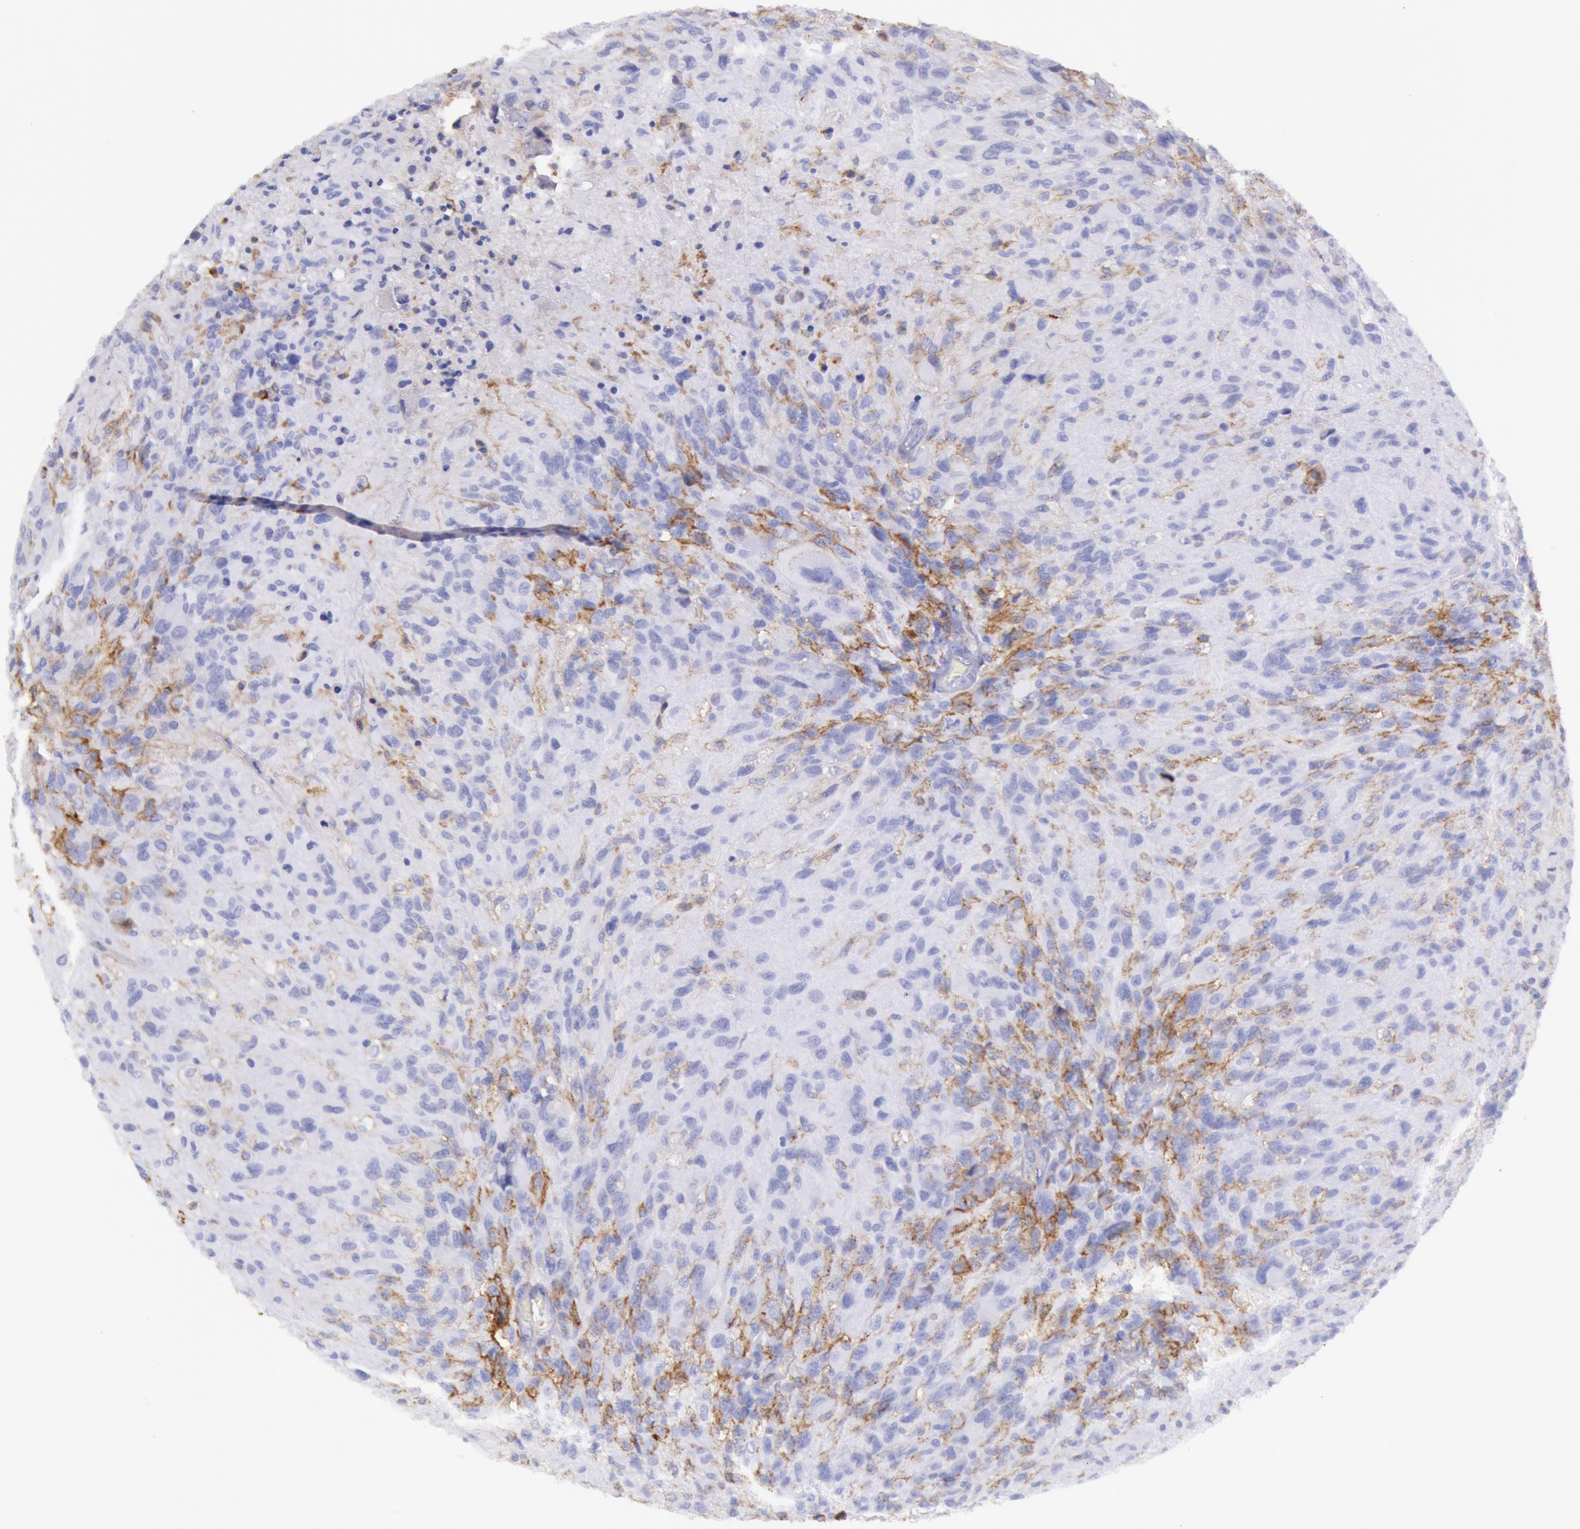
{"staining": {"intensity": "weak", "quantity": "<25%", "location": "cytoplasmic/membranous"}, "tissue": "glioma", "cell_type": "Tumor cells", "image_type": "cancer", "snomed": [{"axis": "morphology", "description": "Glioma, malignant, High grade"}, {"axis": "topography", "description": "Brain"}], "caption": "Image shows no significant protein positivity in tumor cells of glioma. The staining was performed using DAB to visualize the protein expression in brown, while the nuclei were stained in blue with hematoxylin (Magnification: 20x).", "gene": "LYN", "patient": {"sex": "male", "age": 69}}